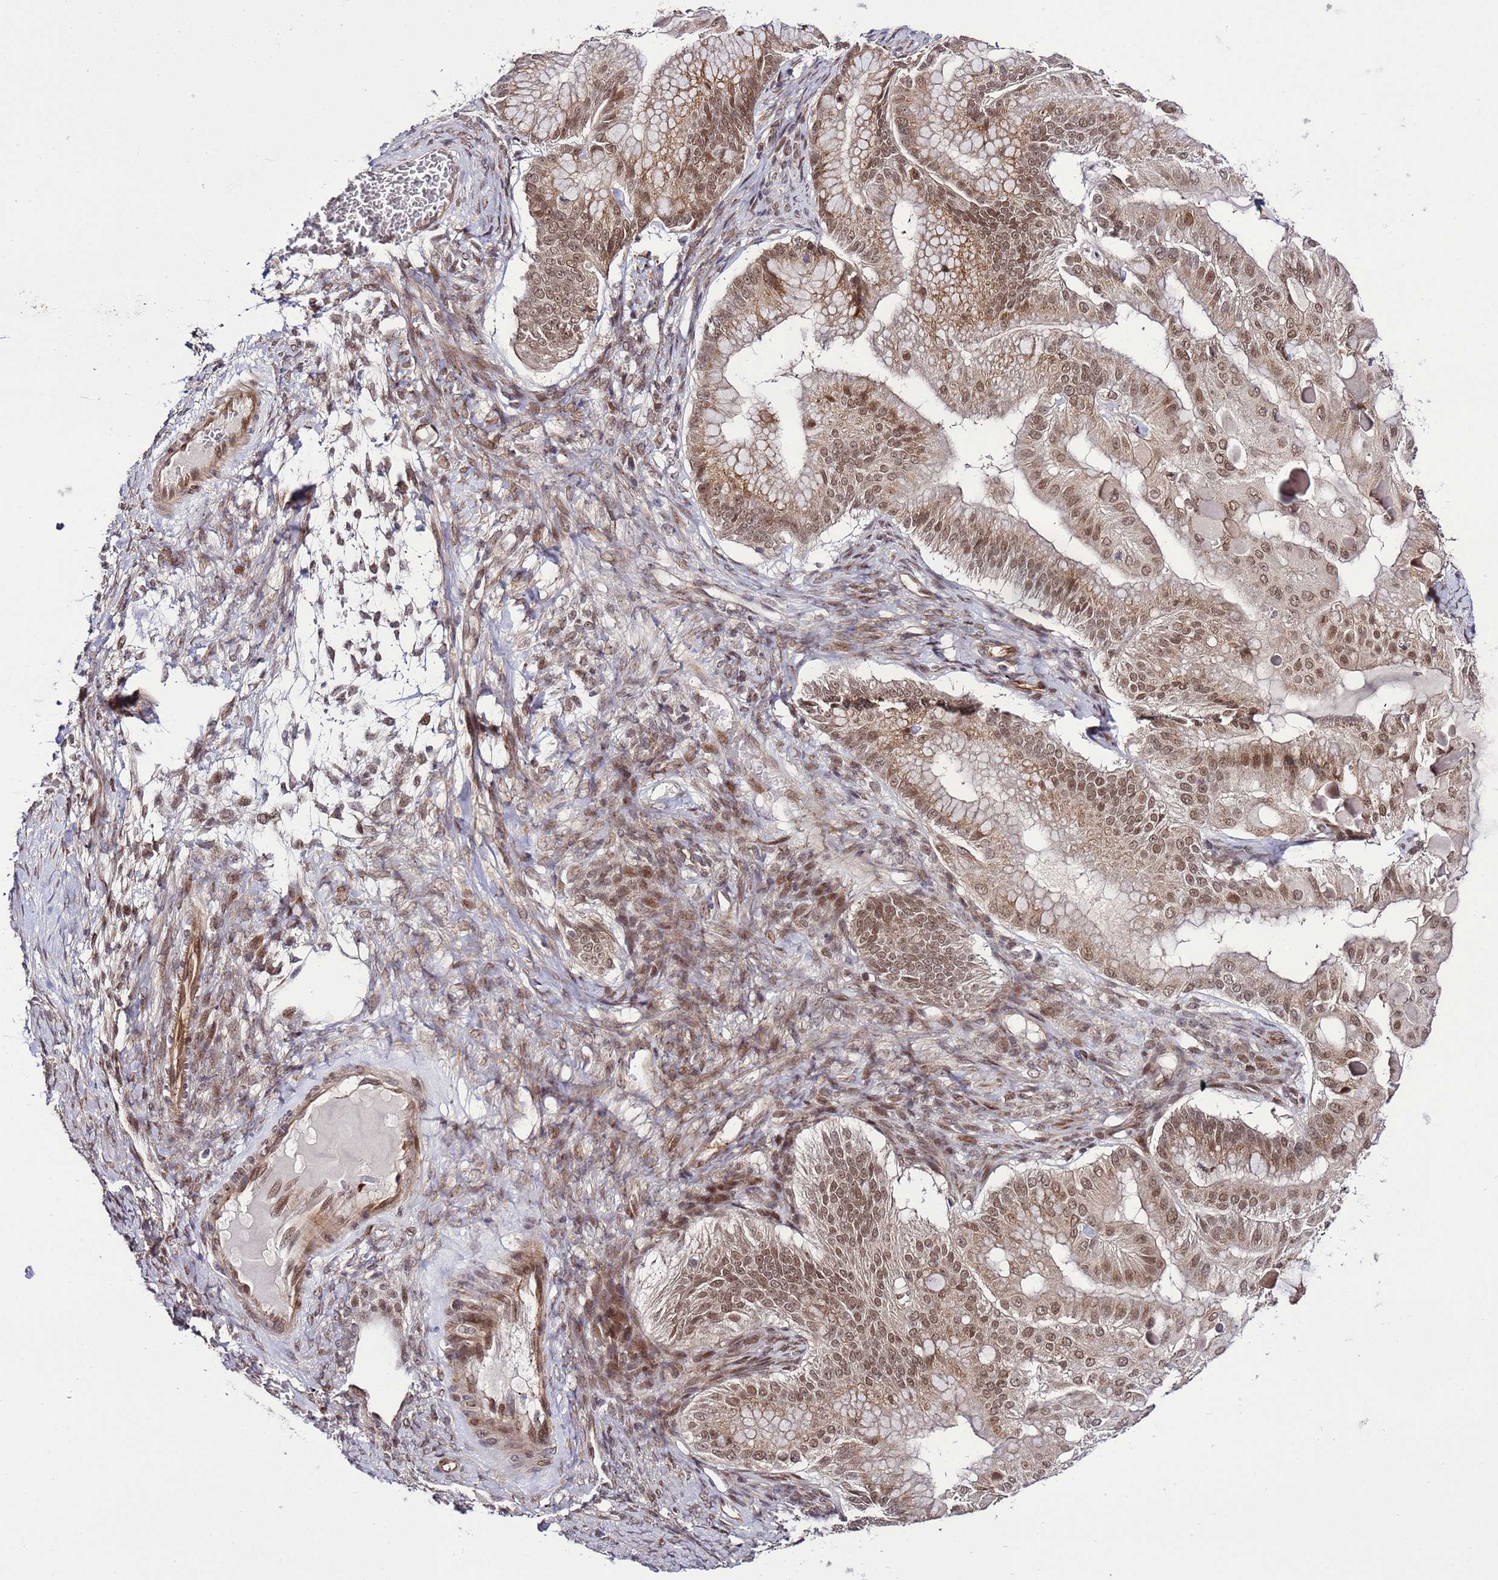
{"staining": {"intensity": "moderate", "quantity": ">75%", "location": "cytoplasmic/membranous,nuclear"}, "tissue": "ovarian cancer", "cell_type": "Tumor cells", "image_type": "cancer", "snomed": [{"axis": "morphology", "description": "Cystadenocarcinoma, mucinous, NOS"}, {"axis": "topography", "description": "Ovary"}], "caption": "Human ovarian cancer (mucinous cystadenocarcinoma) stained with a protein marker shows moderate staining in tumor cells.", "gene": "POLR2D", "patient": {"sex": "female", "age": 61}}